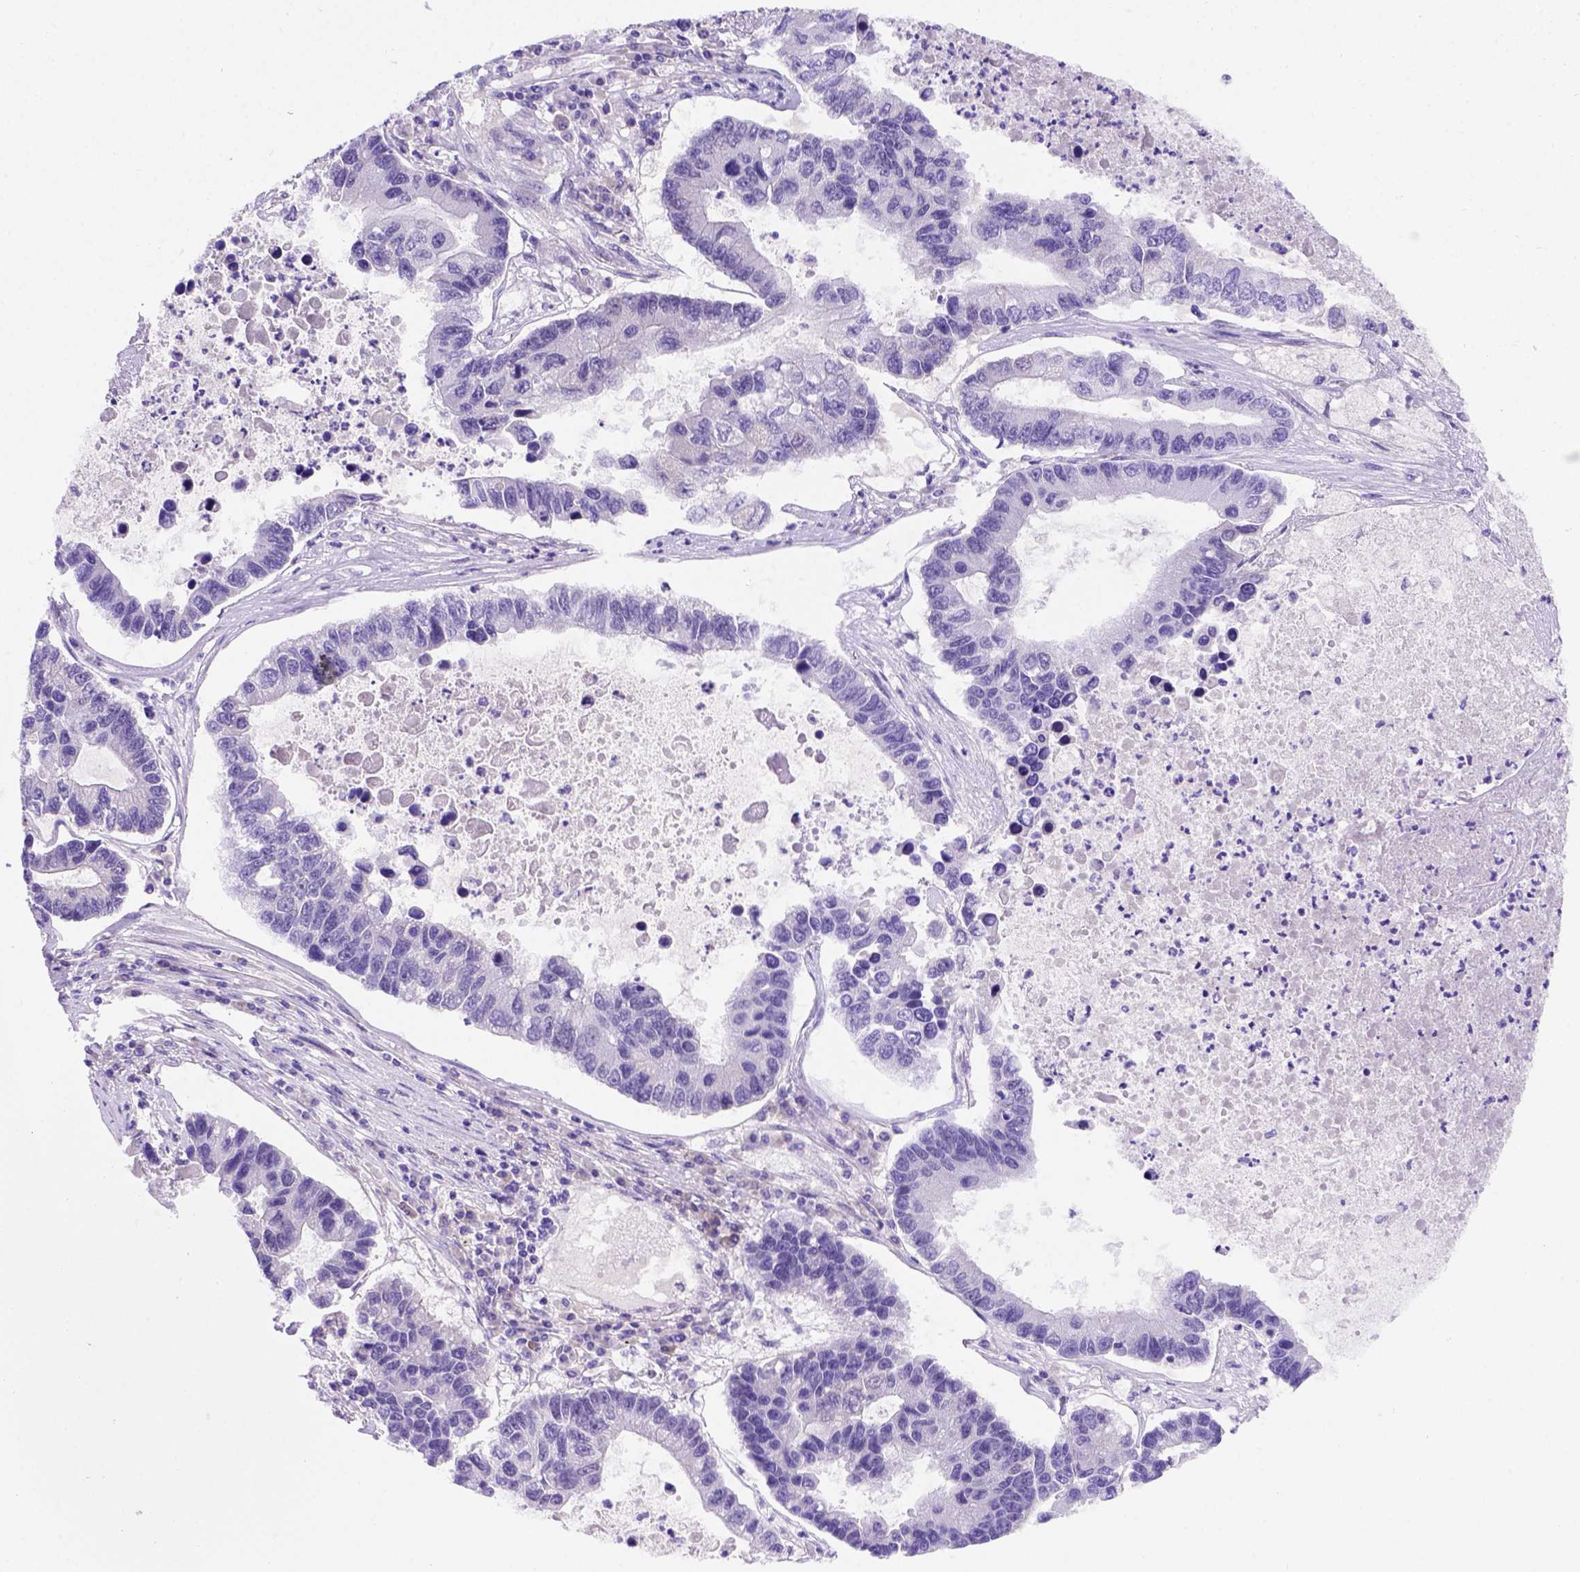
{"staining": {"intensity": "negative", "quantity": "none", "location": "none"}, "tissue": "lung cancer", "cell_type": "Tumor cells", "image_type": "cancer", "snomed": [{"axis": "morphology", "description": "Adenocarcinoma, NOS"}, {"axis": "topography", "description": "Bronchus"}, {"axis": "topography", "description": "Lung"}], "caption": "This is an IHC histopathology image of adenocarcinoma (lung). There is no expression in tumor cells.", "gene": "FAM81B", "patient": {"sex": "female", "age": 51}}